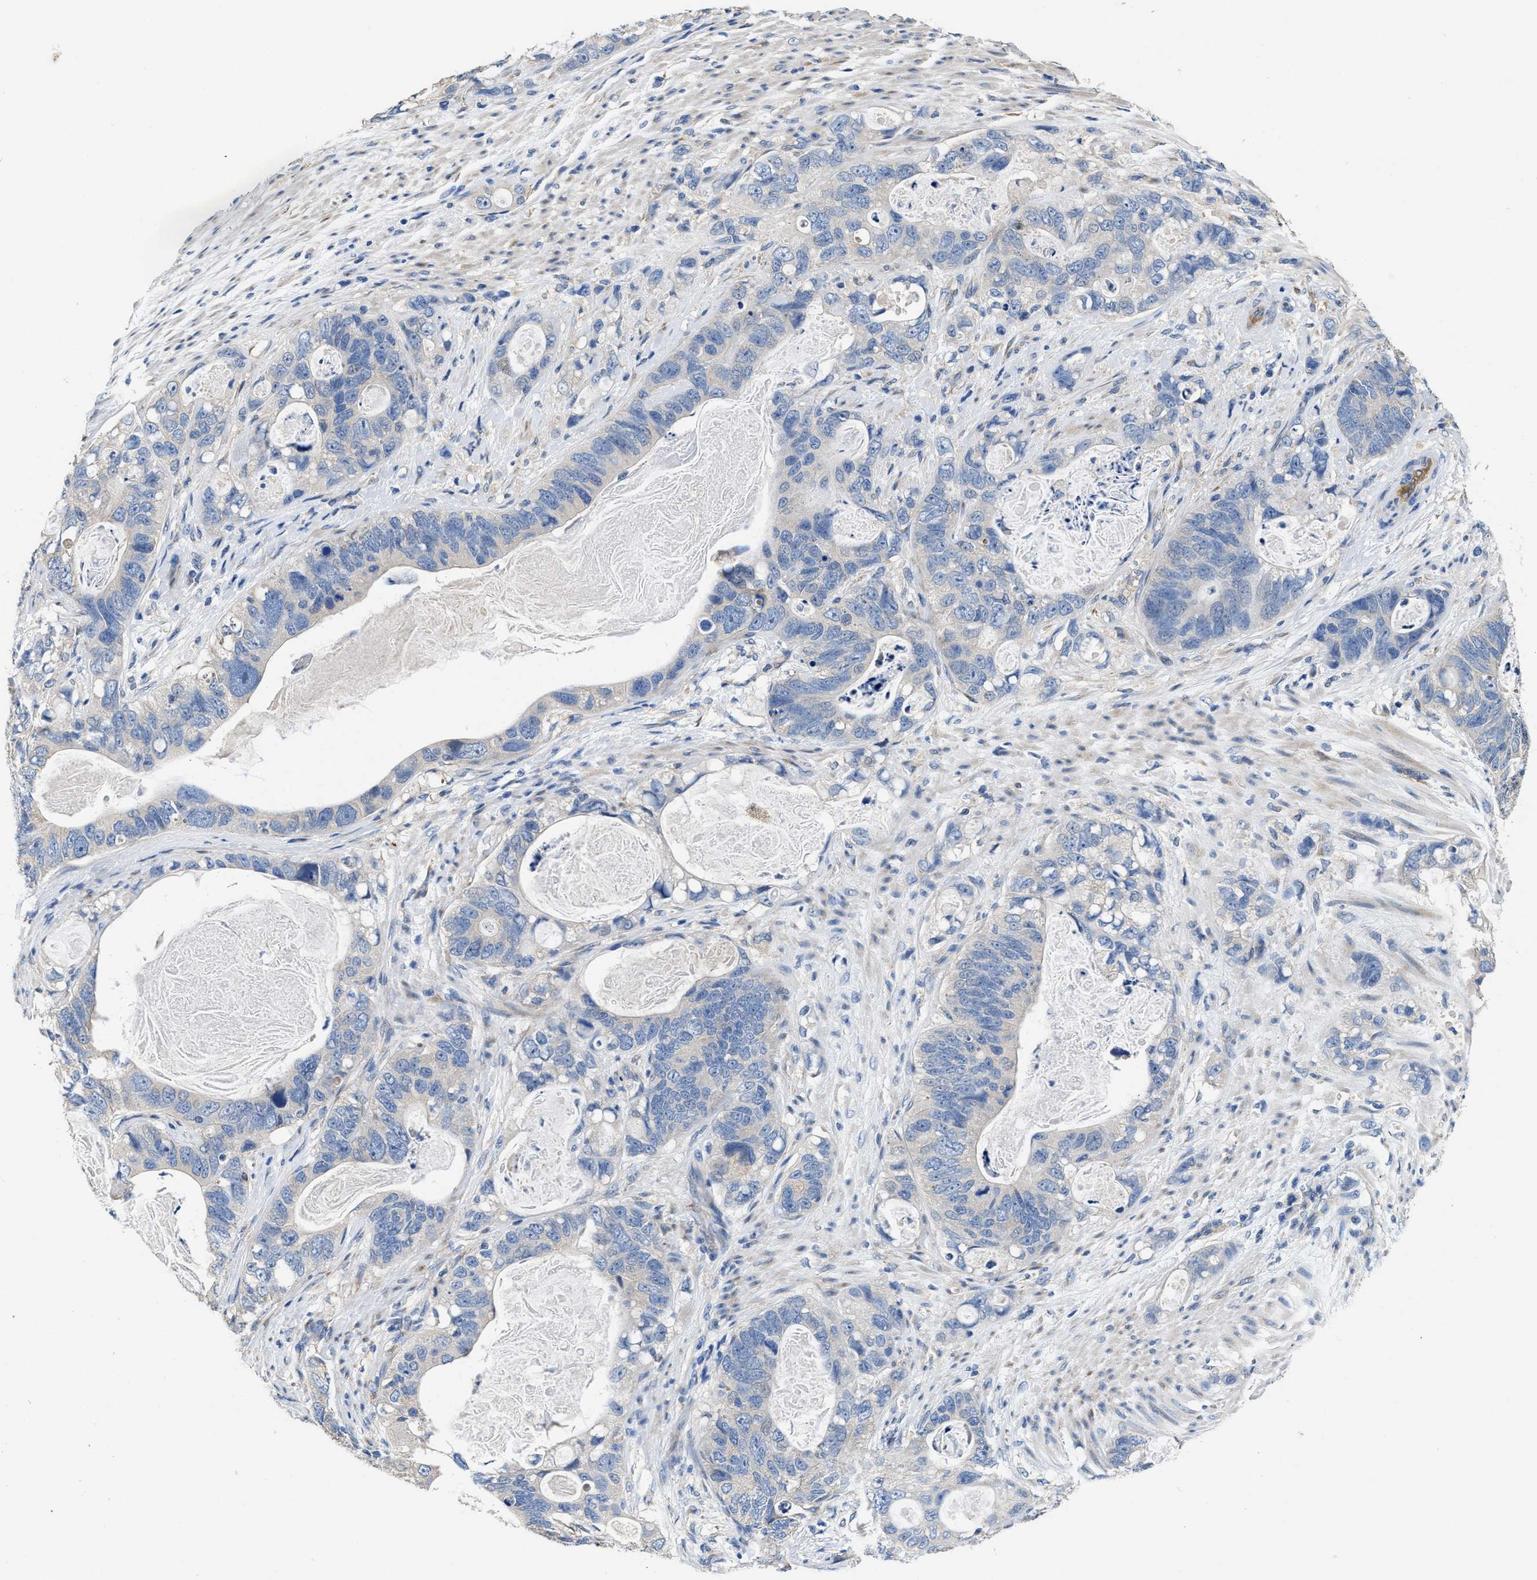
{"staining": {"intensity": "negative", "quantity": "none", "location": "none"}, "tissue": "stomach cancer", "cell_type": "Tumor cells", "image_type": "cancer", "snomed": [{"axis": "morphology", "description": "Normal tissue, NOS"}, {"axis": "morphology", "description": "Adenocarcinoma, NOS"}, {"axis": "topography", "description": "Stomach"}], "caption": "Tumor cells show no significant positivity in stomach cancer (adenocarcinoma). (Immunohistochemistry (ihc), brightfield microscopy, high magnification).", "gene": "PEG10", "patient": {"sex": "female", "age": 89}}